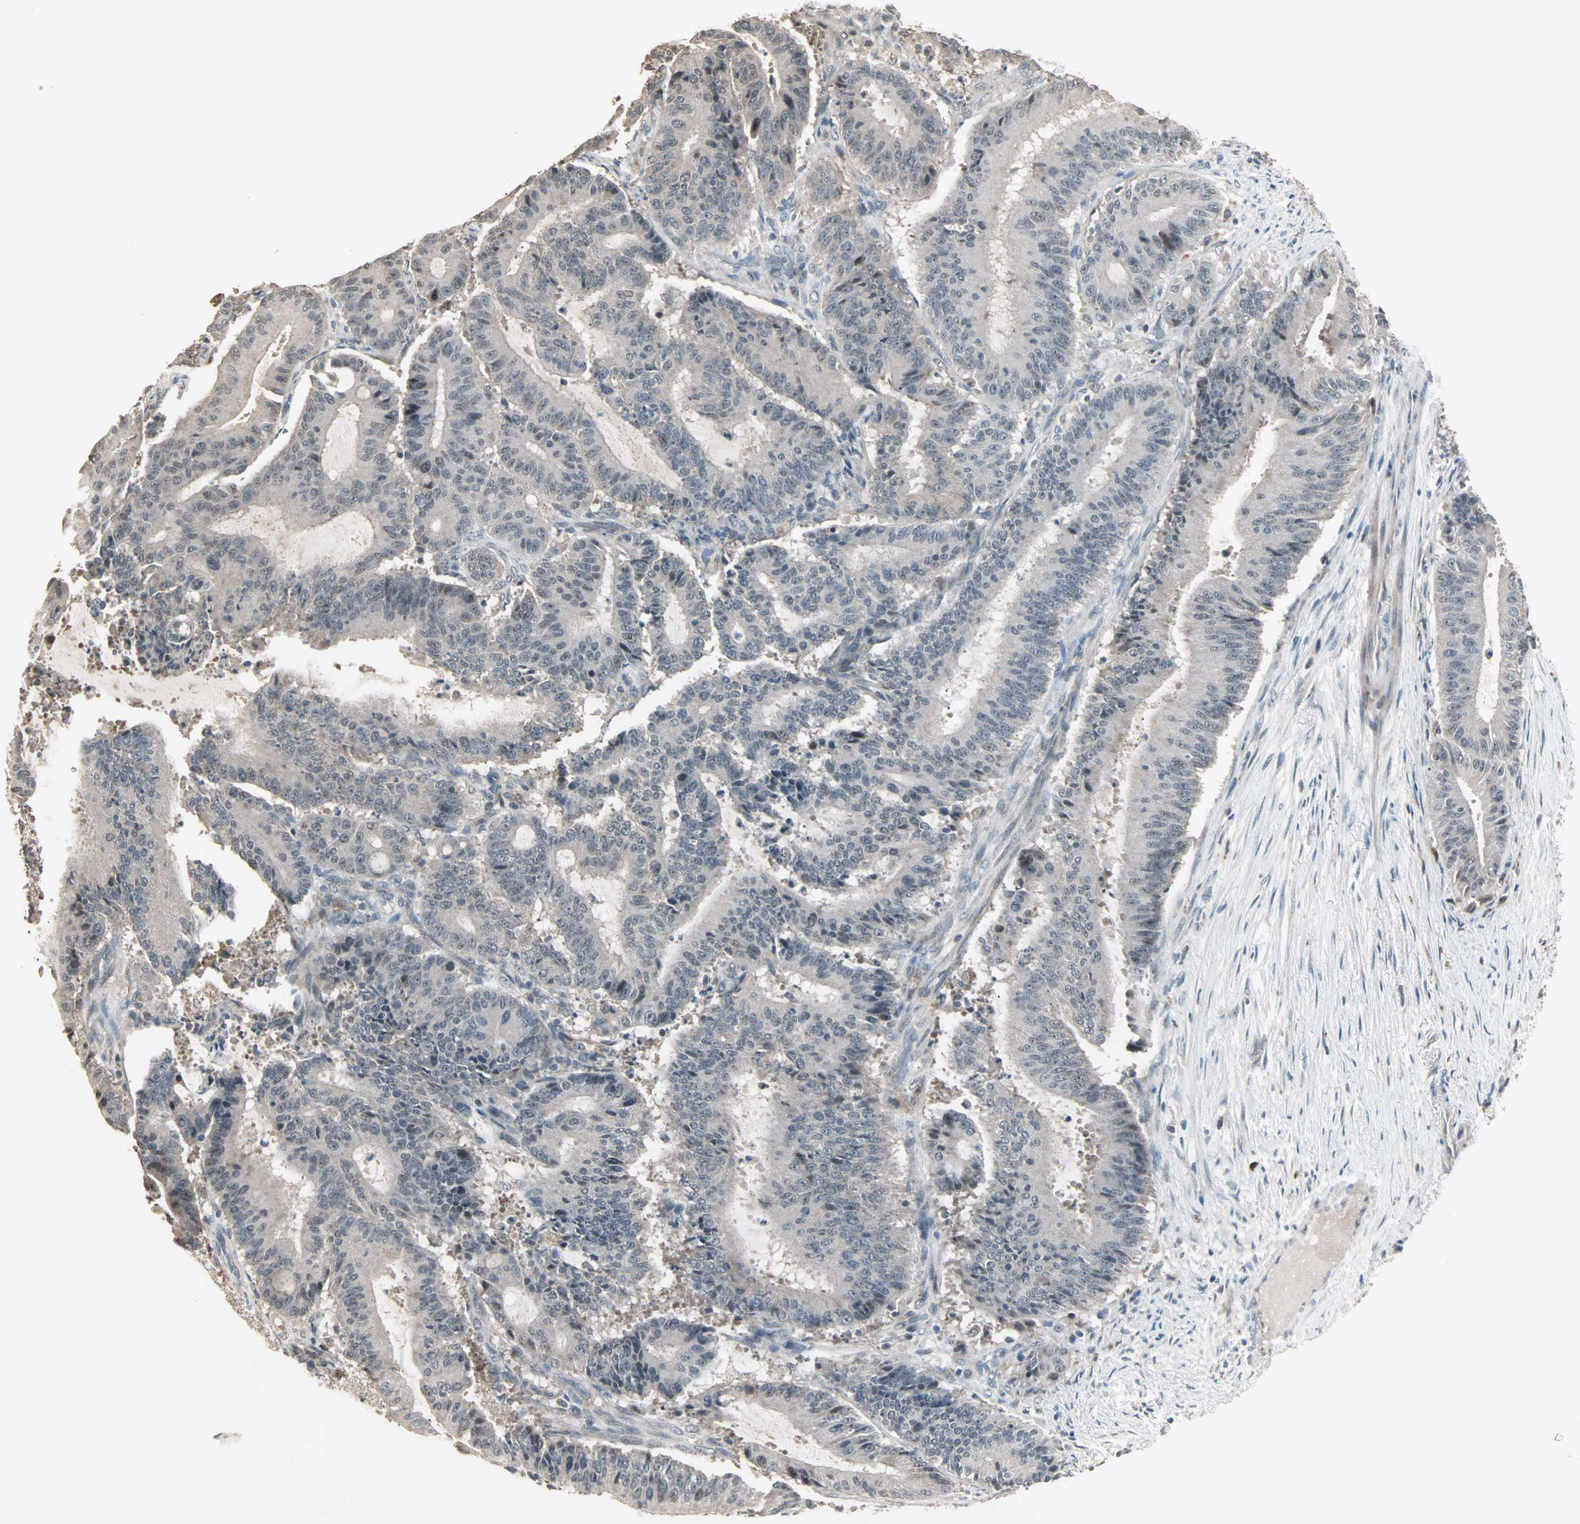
{"staining": {"intensity": "weak", "quantity": "25%-75%", "location": "cytoplasmic/membranous,nuclear"}, "tissue": "liver cancer", "cell_type": "Tumor cells", "image_type": "cancer", "snomed": [{"axis": "morphology", "description": "Cholangiocarcinoma"}, {"axis": "topography", "description": "Liver"}], "caption": "This is an image of IHC staining of cholangiocarcinoma (liver), which shows weak positivity in the cytoplasmic/membranous and nuclear of tumor cells.", "gene": "KDM4A", "patient": {"sex": "female", "age": 73}}